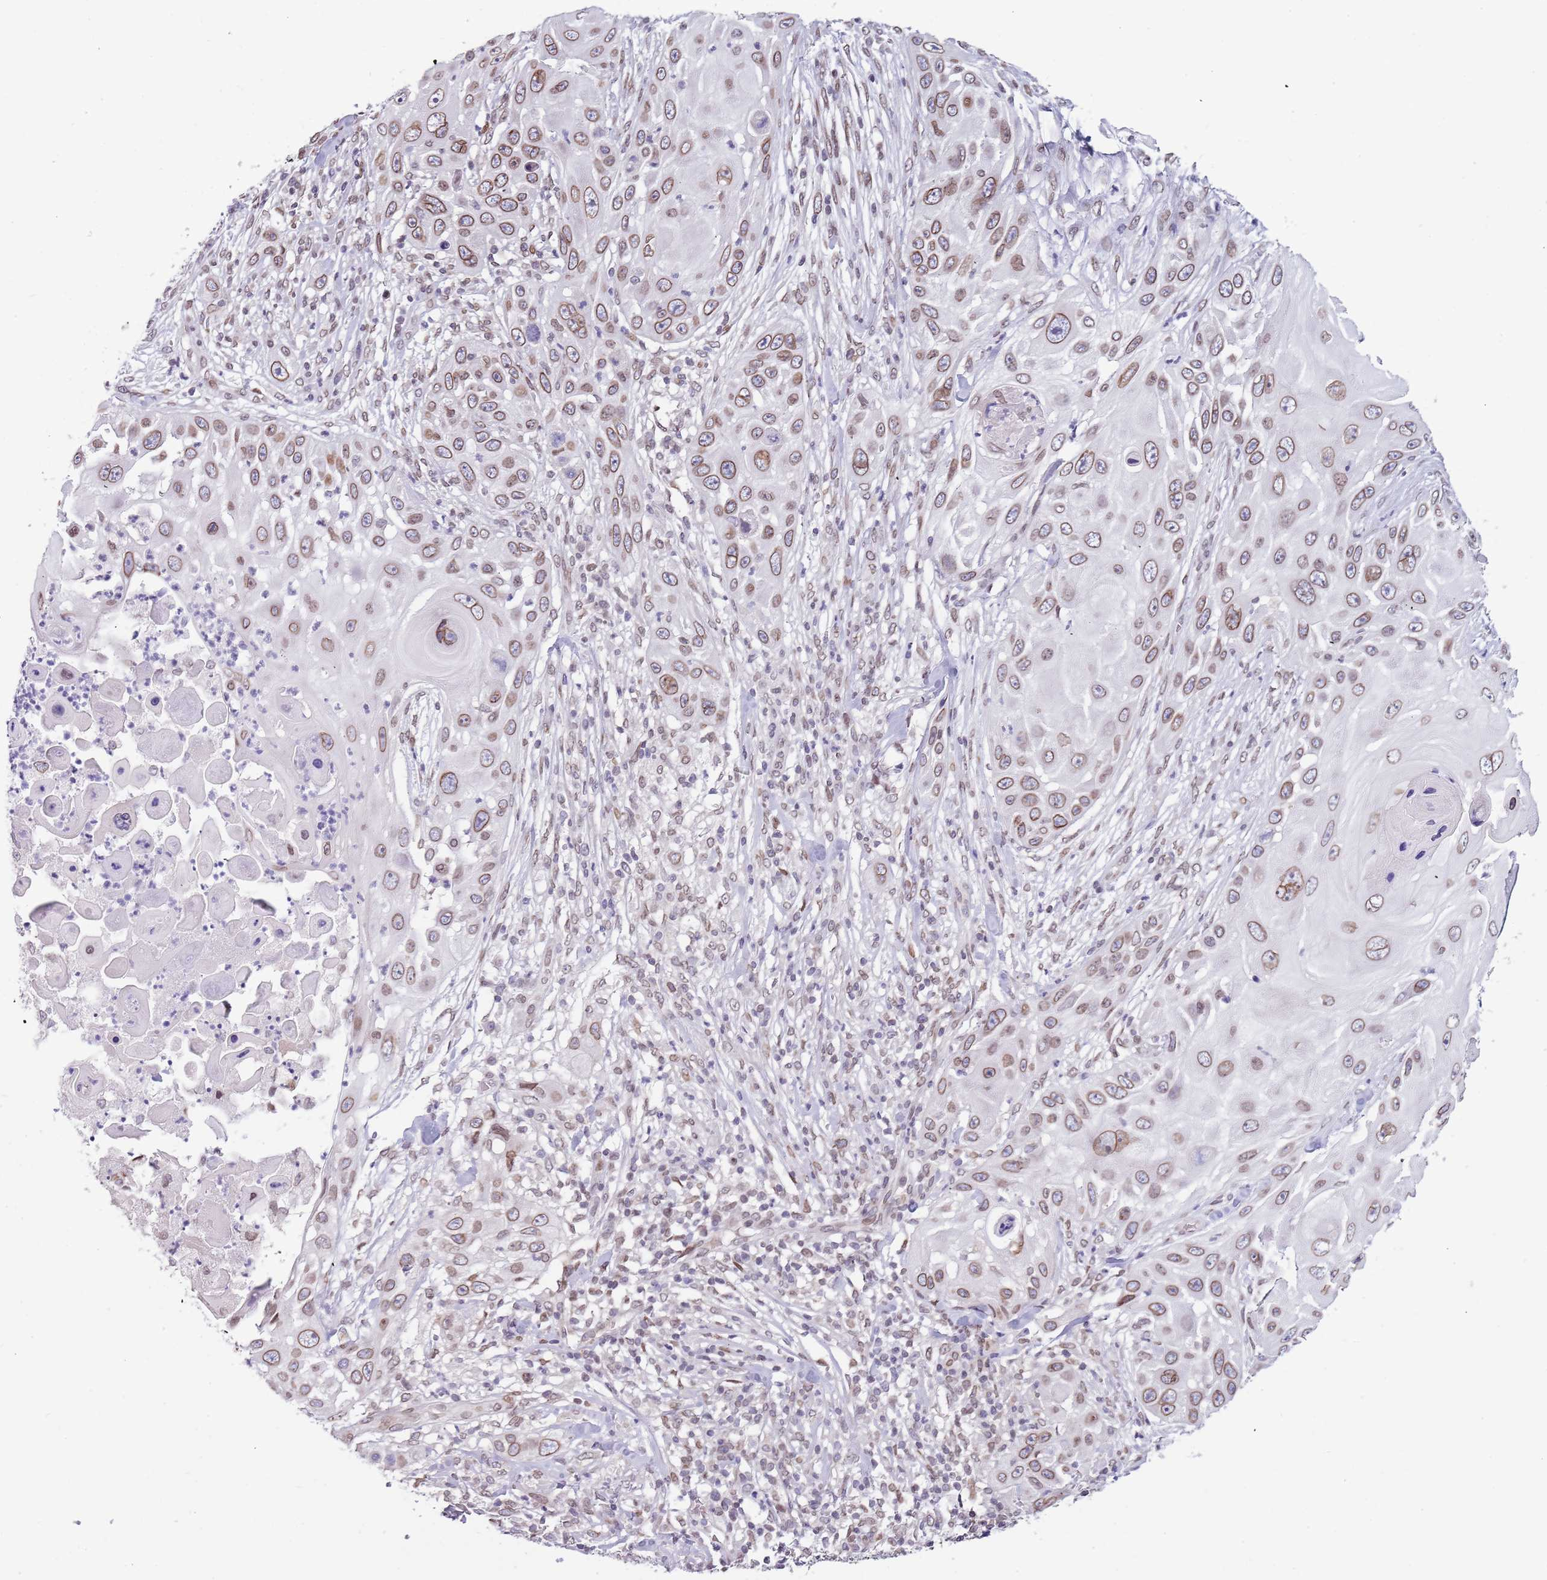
{"staining": {"intensity": "moderate", "quantity": ">75%", "location": "cytoplasmic/membranous,nuclear"}, "tissue": "skin cancer", "cell_type": "Tumor cells", "image_type": "cancer", "snomed": [{"axis": "morphology", "description": "Squamous cell carcinoma, NOS"}, {"axis": "topography", "description": "Skin"}], "caption": "The micrograph reveals staining of skin cancer, revealing moderate cytoplasmic/membranous and nuclear protein staining (brown color) within tumor cells. (Brightfield microscopy of DAB IHC at high magnification).", "gene": "KLHDC2", "patient": {"sex": "female", "age": 44}}